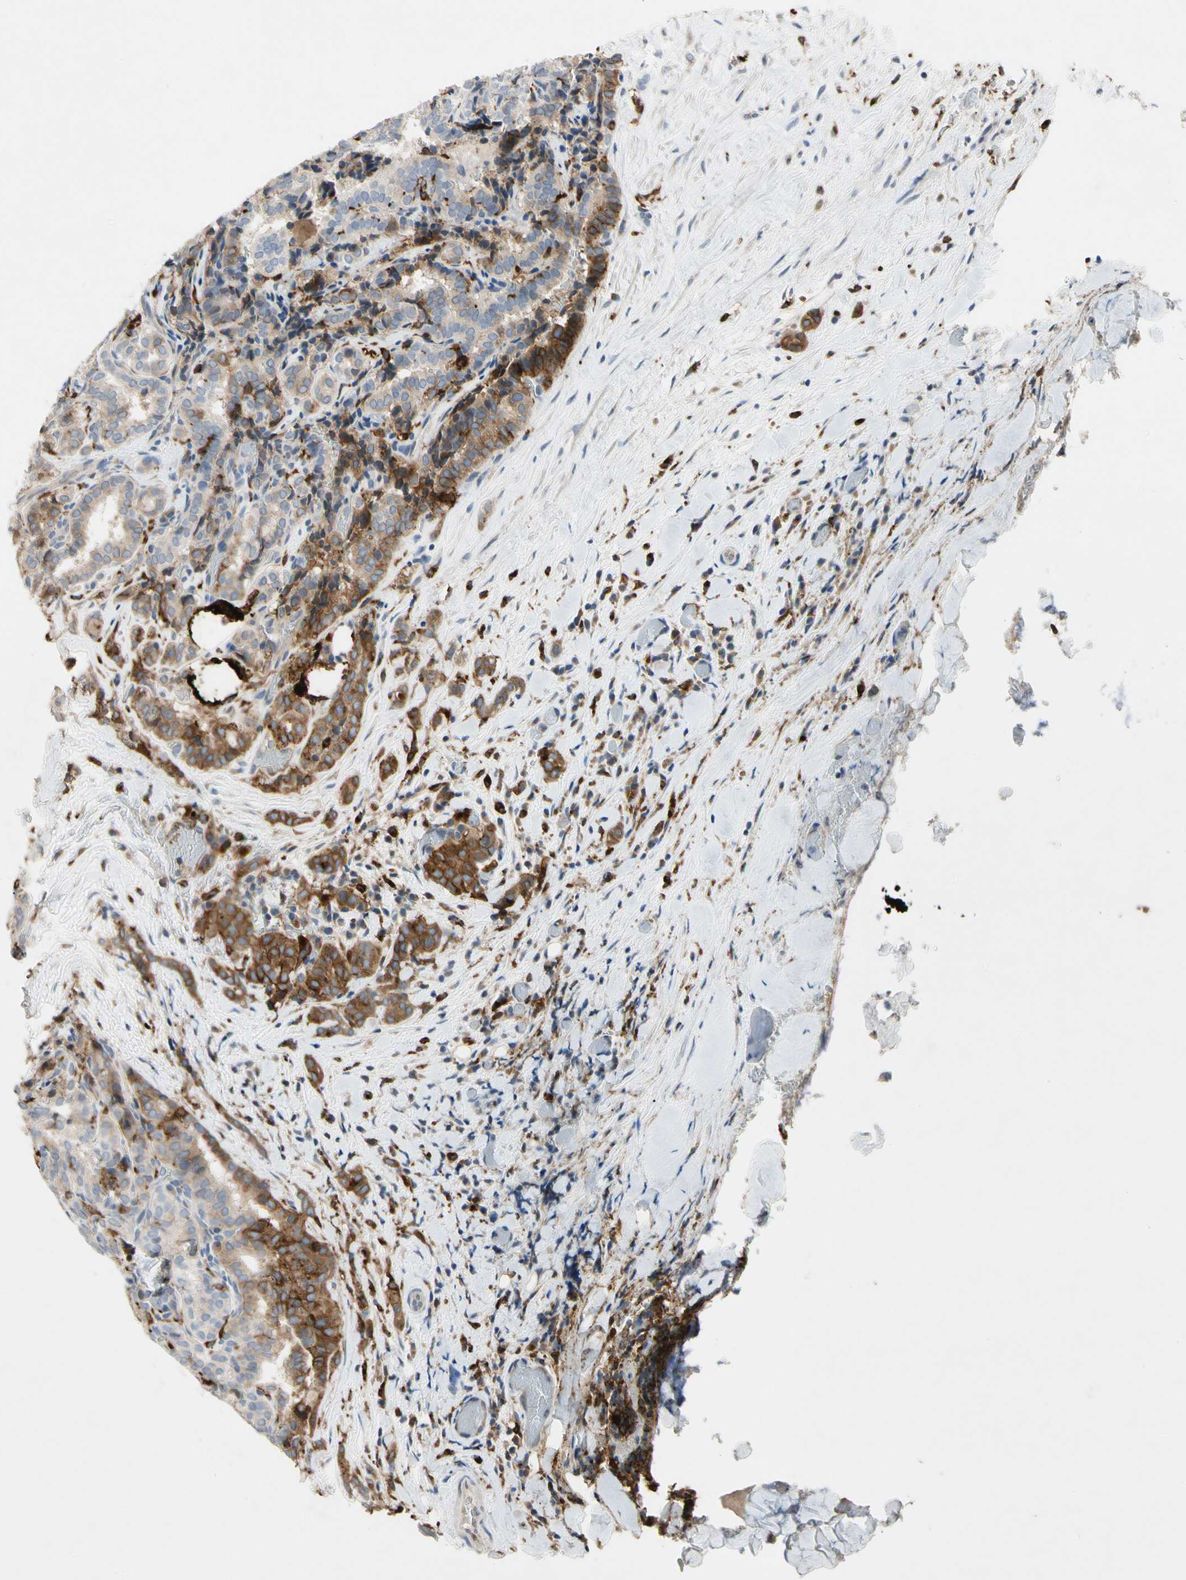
{"staining": {"intensity": "strong", "quantity": "25%-75%", "location": "cytoplasmic/membranous"}, "tissue": "thyroid cancer", "cell_type": "Tumor cells", "image_type": "cancer", "snomed": [{"axis": "morphology", "description": "Normal tissue, NOS"}, {"axis": "morphology", "description": "Papillary adenocarcinoma, NOS"}, {"axis": "topography", "description": "Thyroid gland"}], "caption": "A micrograph of thyroid papillary adenocarcinoma stained for a protein demonstrates strong cytoplasmic/membranous brown staining in tumor cells.", "gene": "GAS6", "patient": {"sex": "female", "age": 30}}